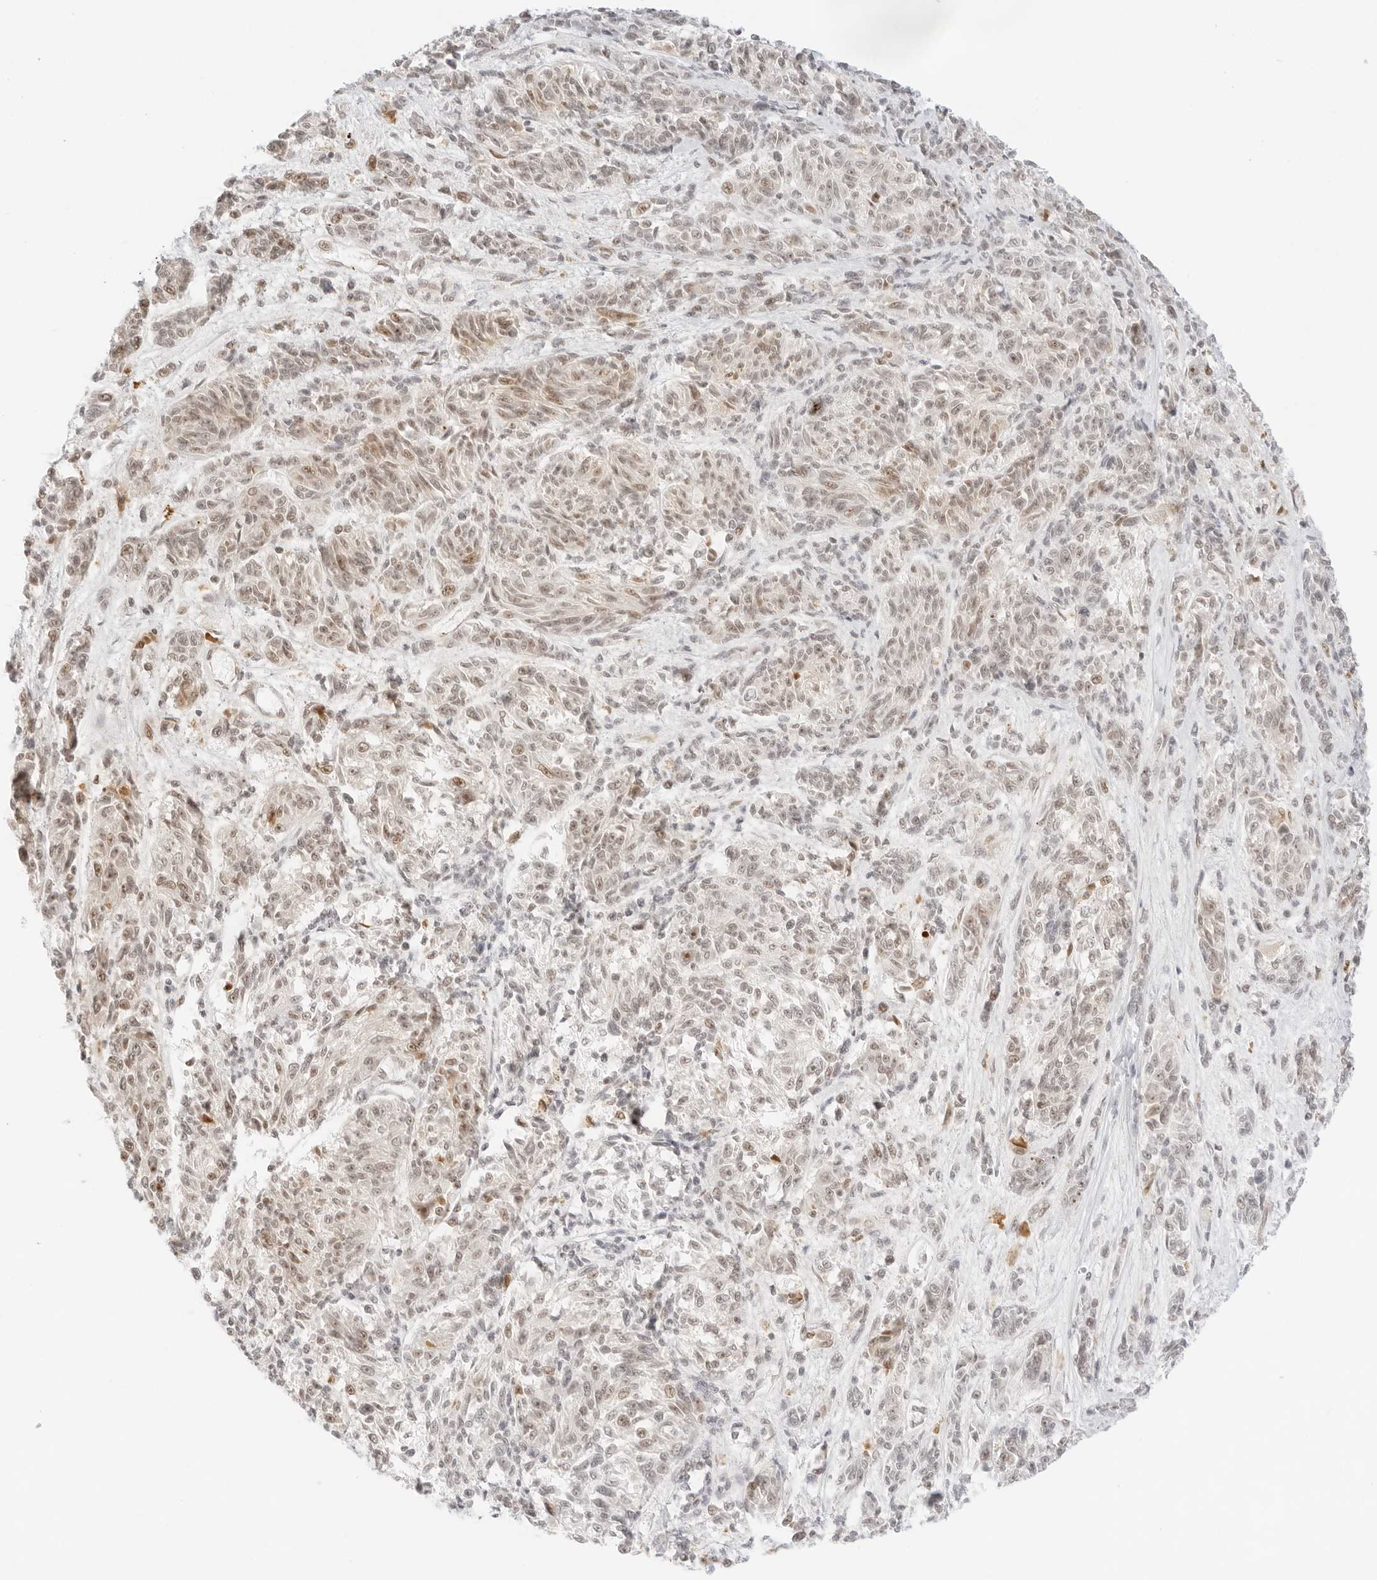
{"staining": {"intensity": "weak", "quantity": "<25%", "location": "nuclear"}, "tissue": "melanoma", "cell_type": "Tumor cells", "image_type": "cancer", "snomed": [{"axis": "morphology", "description": "Malignant melanoma, NOS"}, {"axis": "topography", "description": "Skin"}], "caption": "Immunohistochemistry (IHC) micrograph of human melanoma stained for a protein (brown), which shows no staining in tumor cells. (DAB immunohistochemistry visualized using brightfield microscopy, high magnification).", "gene": "GNAS", "patient": {"sex": "male", "age": 53}}